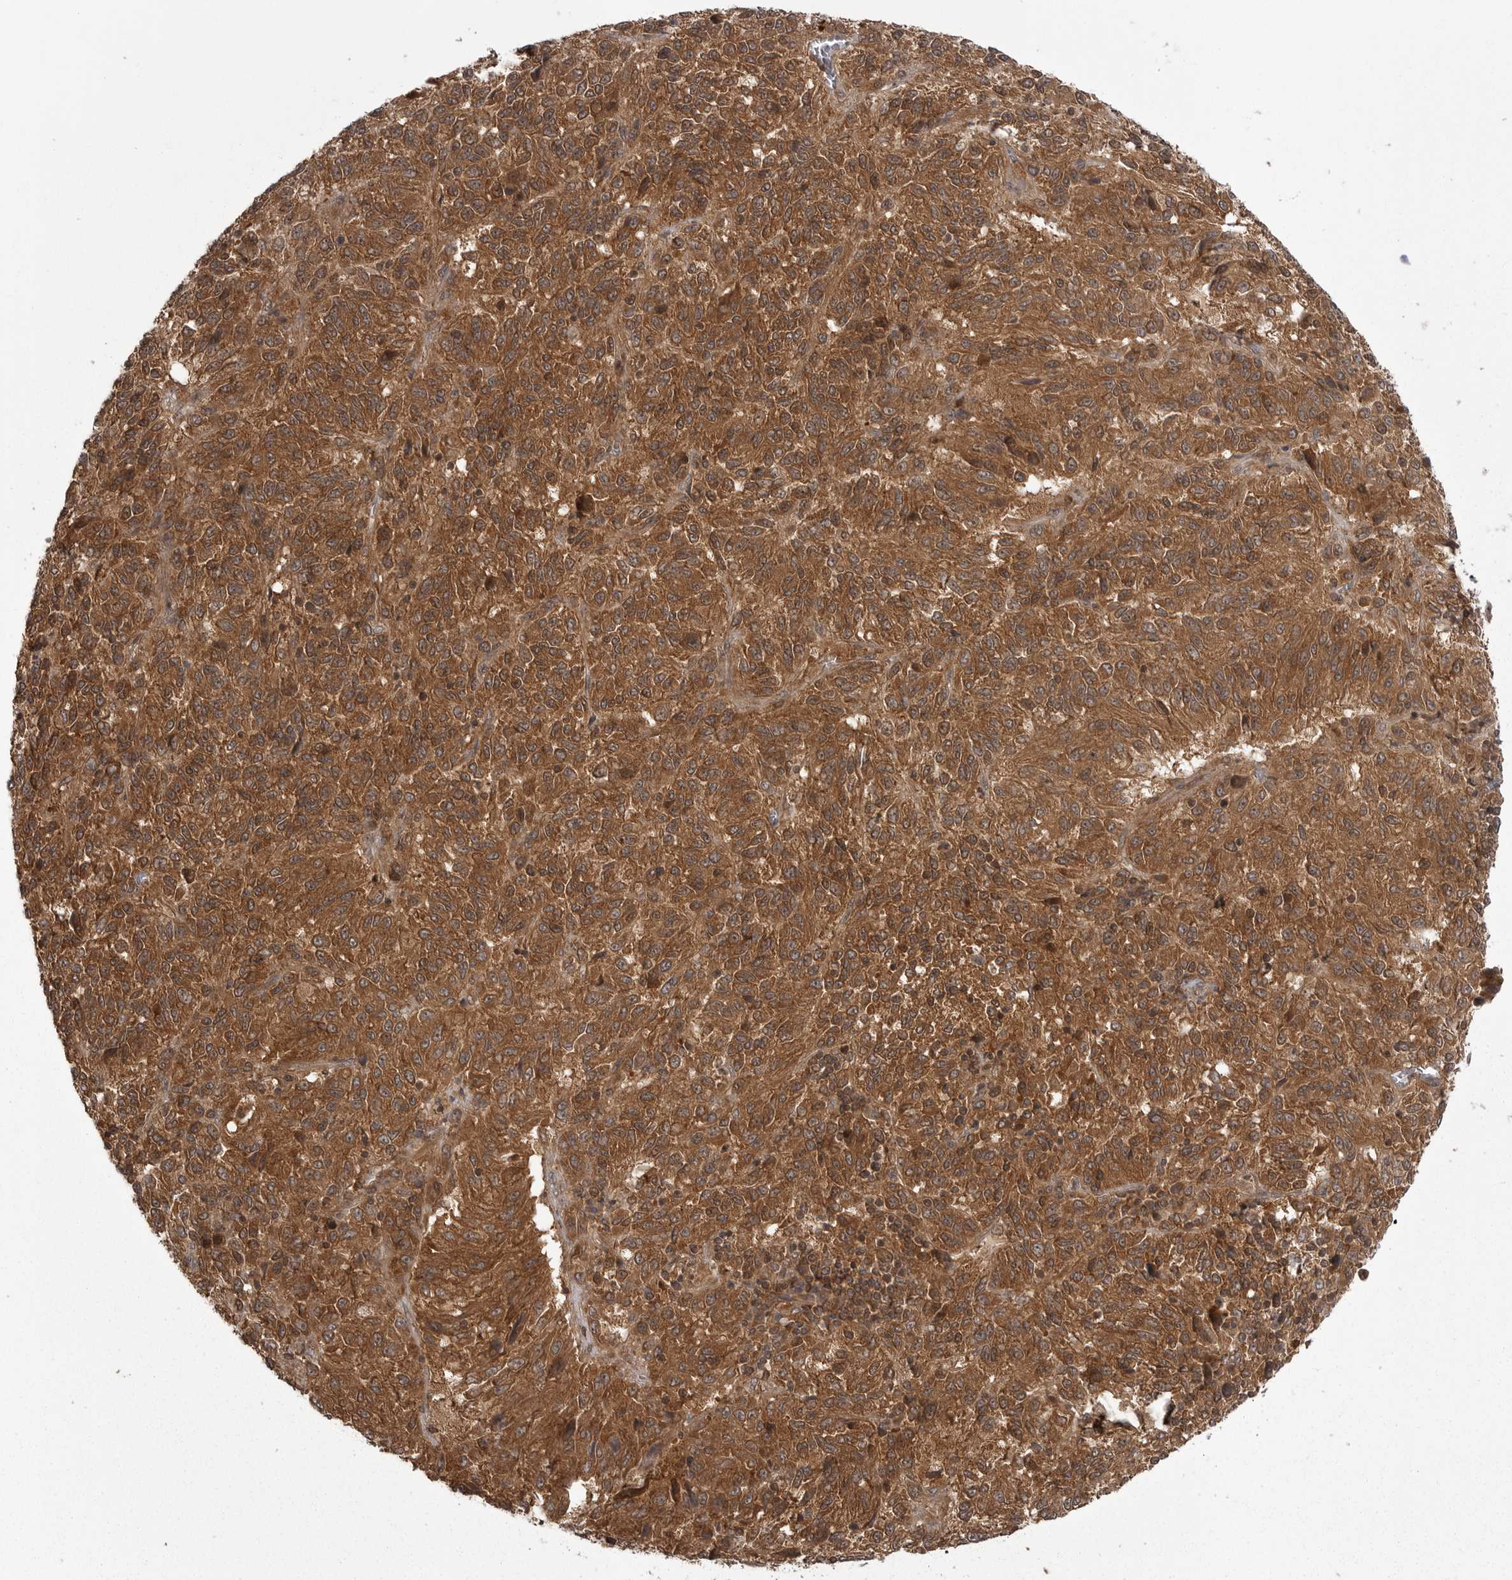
{"staining": {"intensity": "moderate", "quantity": ">75%", "location": "cytoplasmic/membranous"}, "tissue": "melanoma", "cell_type": "Tumor cells", "image_type": "cancer", "snomed": [{"axis": "morphology", "description": "Malignant melanoma, Metastatic site"}, {"axis": "topography", "description": "Lung"}], "caption": "Melanoma stained with a protein marker demonstrates moderate staining in tumor cells.", "gene": "STK24", "patient": {"sex": "male", "age": 64}}